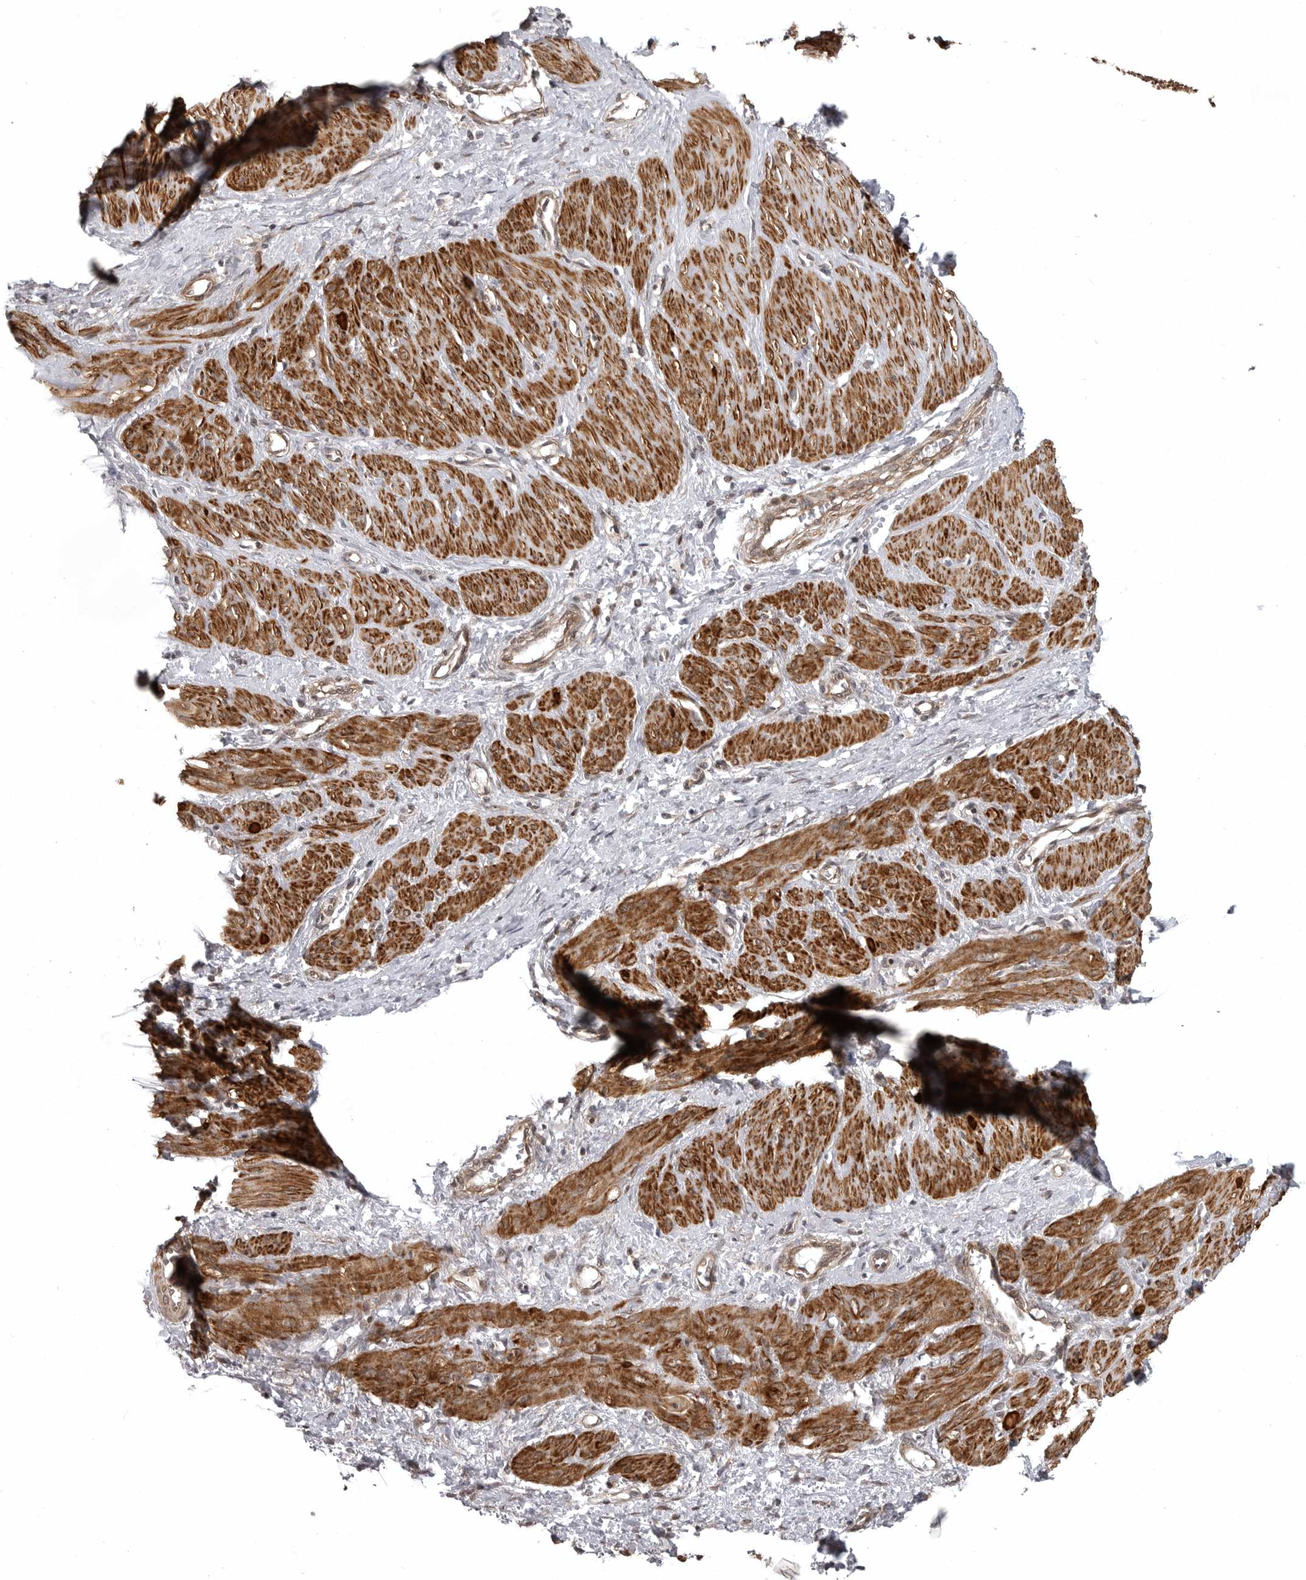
{"staining": {"intensity": "strong", "quantity": ">75%", "location": "cytoplasmic/membranous"}, "tissue": "smooth muscle", "cell_type": "Smooth muscle cells", "image_type": "normal", "snomed": [{"axis": "morphology", "description": "Normal tissue, NOS"}, {"axis": "topography", "description": "Endometrium"}], "caption": "IHC micrograph of normal human smooth muscle stained for a protein (brown), which displays high levels of strong cytoplasmic/membranous expression in approximately >75% of smooth muscle cells.", "gene": "SNX16", "patient": {"sex": "female", "age": 33}}